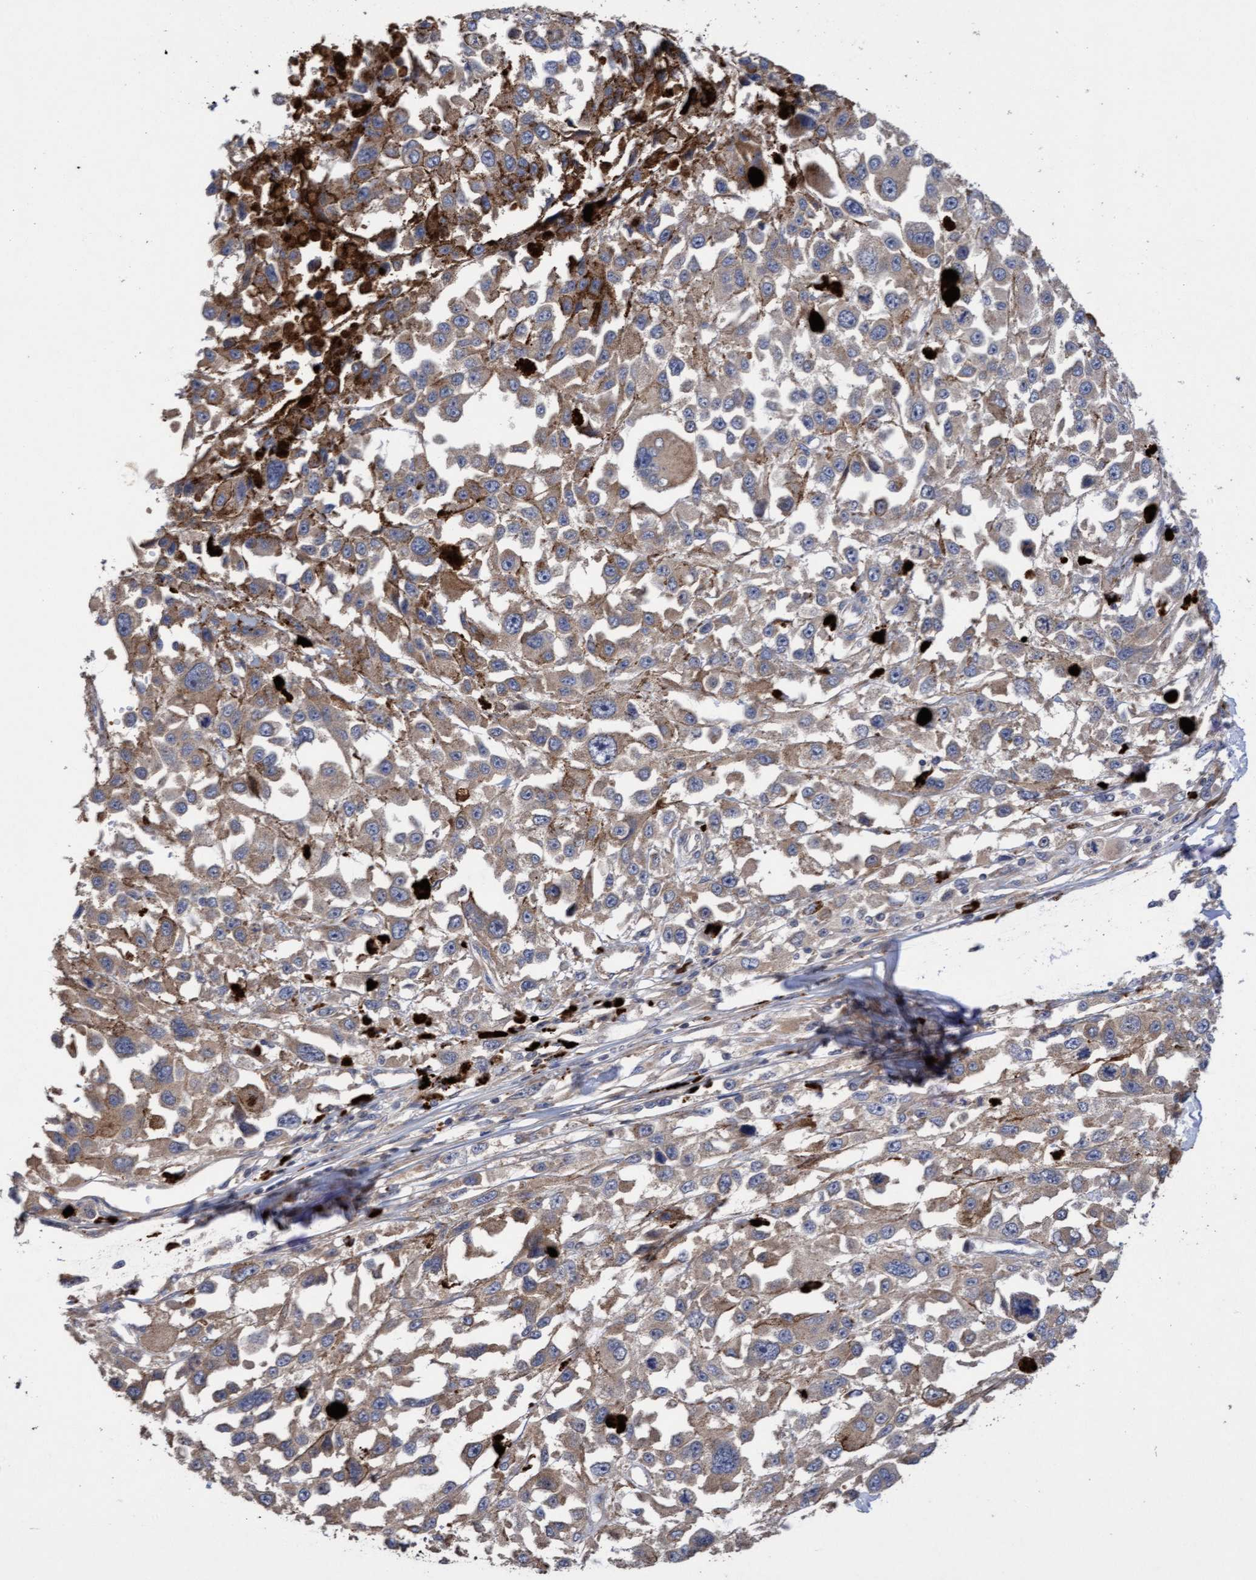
{"staining": {"intensity": "weak", "quantity": ">75%", "location": "cytoplasmic/membranous"}, "tissue": "melanoma", "cell_type": "Tumor cells", "image_type": "cancer", "snomed": [{"axis": "morphology", "description": "Malignant melanoma, Metastatic site"}, {"axis": "topography", "description": "Lymph node"}], "caption": "Immunohistochemistry image of neoplastic tissue: human melanoma stained using immunohistochemistry (IHC) shows low levels of weak protein expression localized specifically in the cytoplasmic/membranous of tumor cells, appearing as a cytoplasmic/membranous brown color.", "gene": "ELP5", "patient": {"sex": "male", "age": 59}}